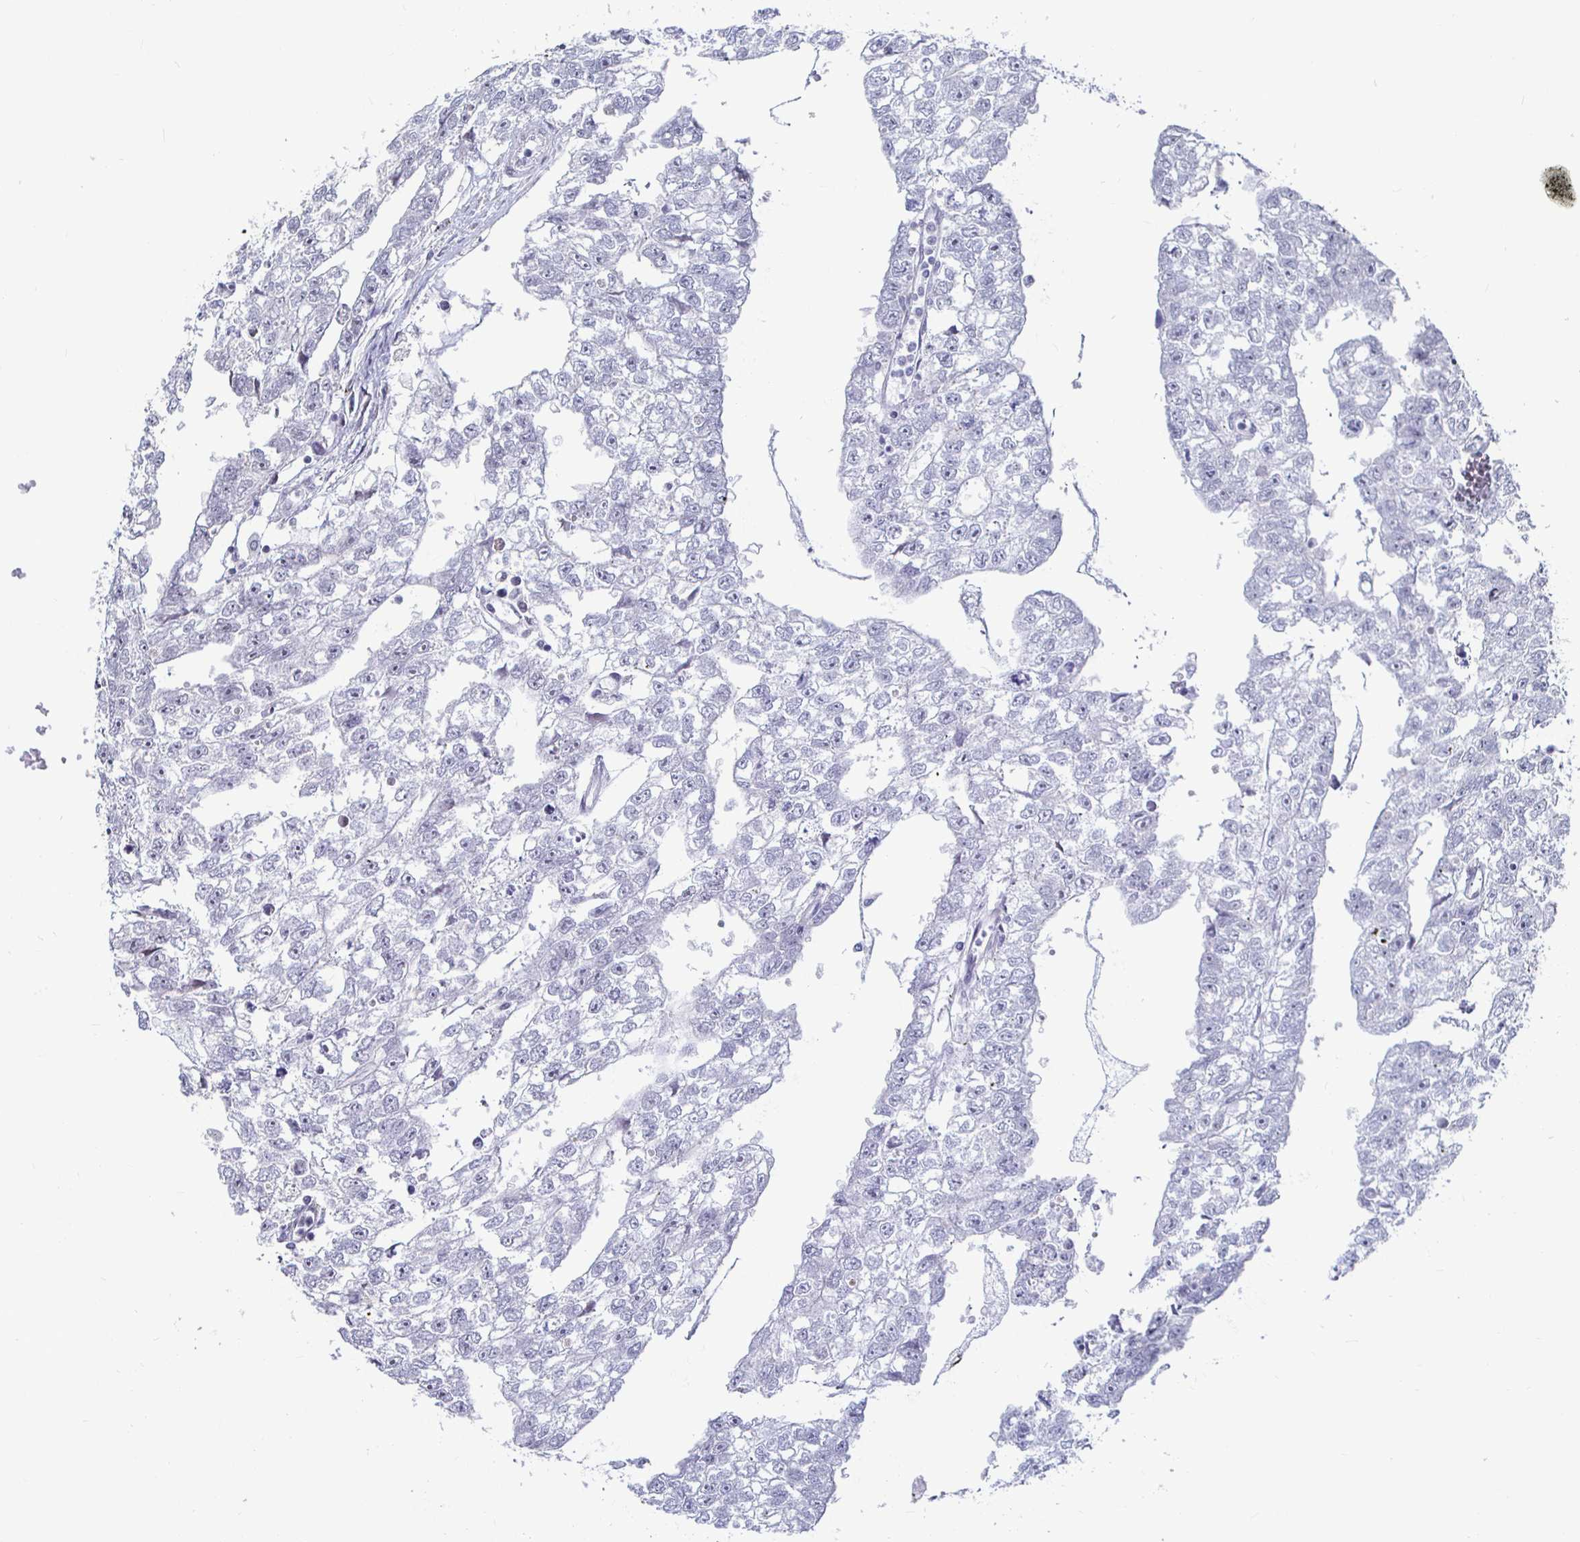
{"staining": {"intensity": "negative", "quantity": "none", "location": "none"}, "tissue": "testis cancer", "cell_type": "Tumor cells", "image_type": "cancer", "snomed": [{"axis": "morphology", "description": "Carcinoma, Embryonal, NOS"}, {"axis": "morphology", "description": "Teratoma, malignant, NOS"}, {"axis": "topography", "description": "Testis"}], "caption": "This is an IHC histopathology image of human testis cancer. There is no positivity in tumor cells.", "gene": "CAPN11", "patient": {"sex": "male", "age": 44}}